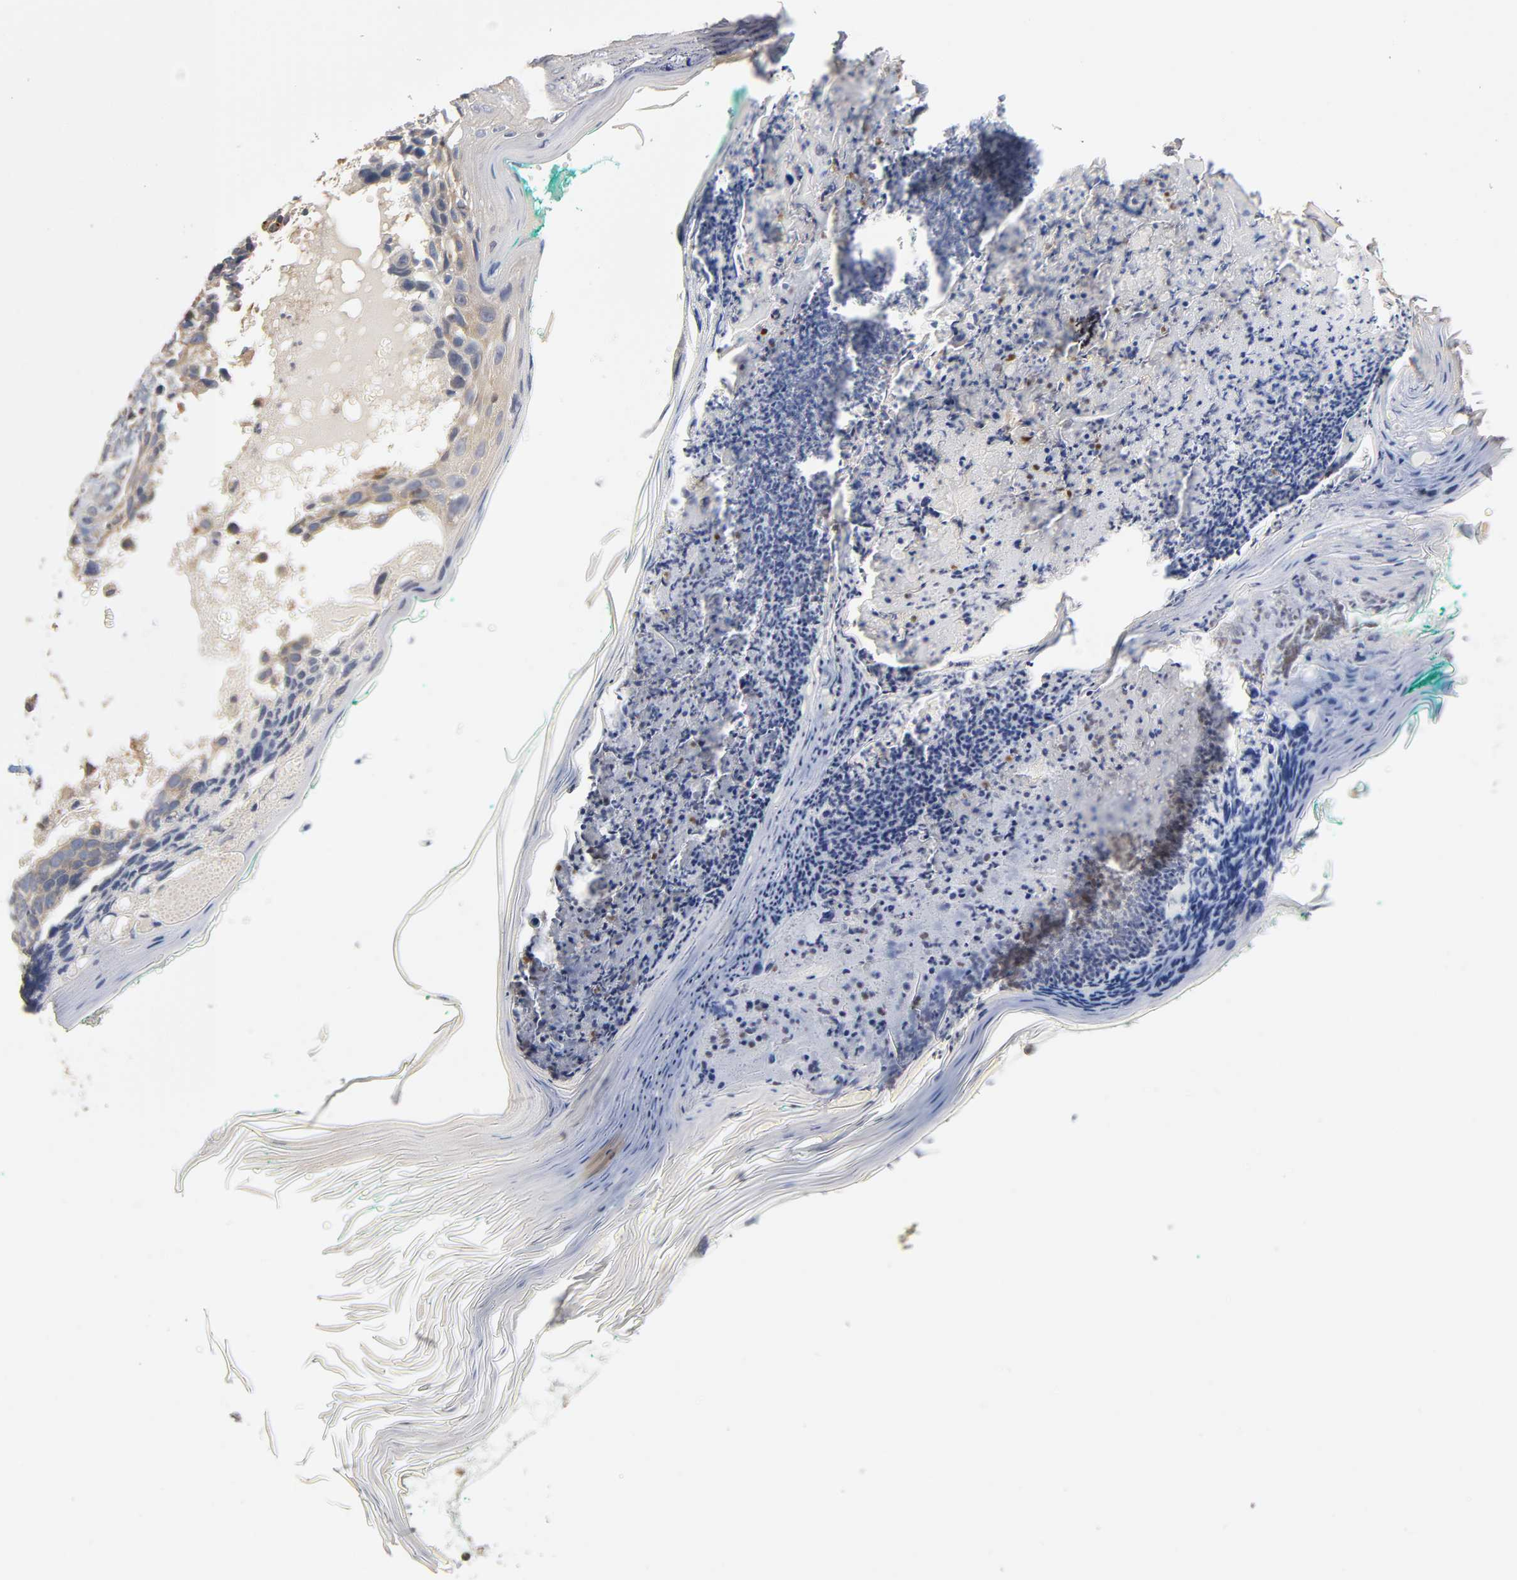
{"staining": {"intensity": "moderate", "quantity": ">75%", "location": "cytoplasmic/membranous"}, "tissue": "skin cancer", "cell_type": "Tumor cells", "image_type": "cancer", "snomed": [{"axis": "morphology", "description": "Normal tissue, NOS"}, {"axis": "morphology", "description": "Basal cell carcinoma"}, {"axis": "topography", "description": "Skin"}], "caption": "Immunohistochemical staining of skin basal cell carcinoma reveals medium levels of moderate cytoplasmic/membranous staining in approximately >75% of tumor cells. (DAB = brown stain, brightfield microscopy at high magnification).", "gene": "ACTR2", "patient": {"sex": "male", "age": 77}}